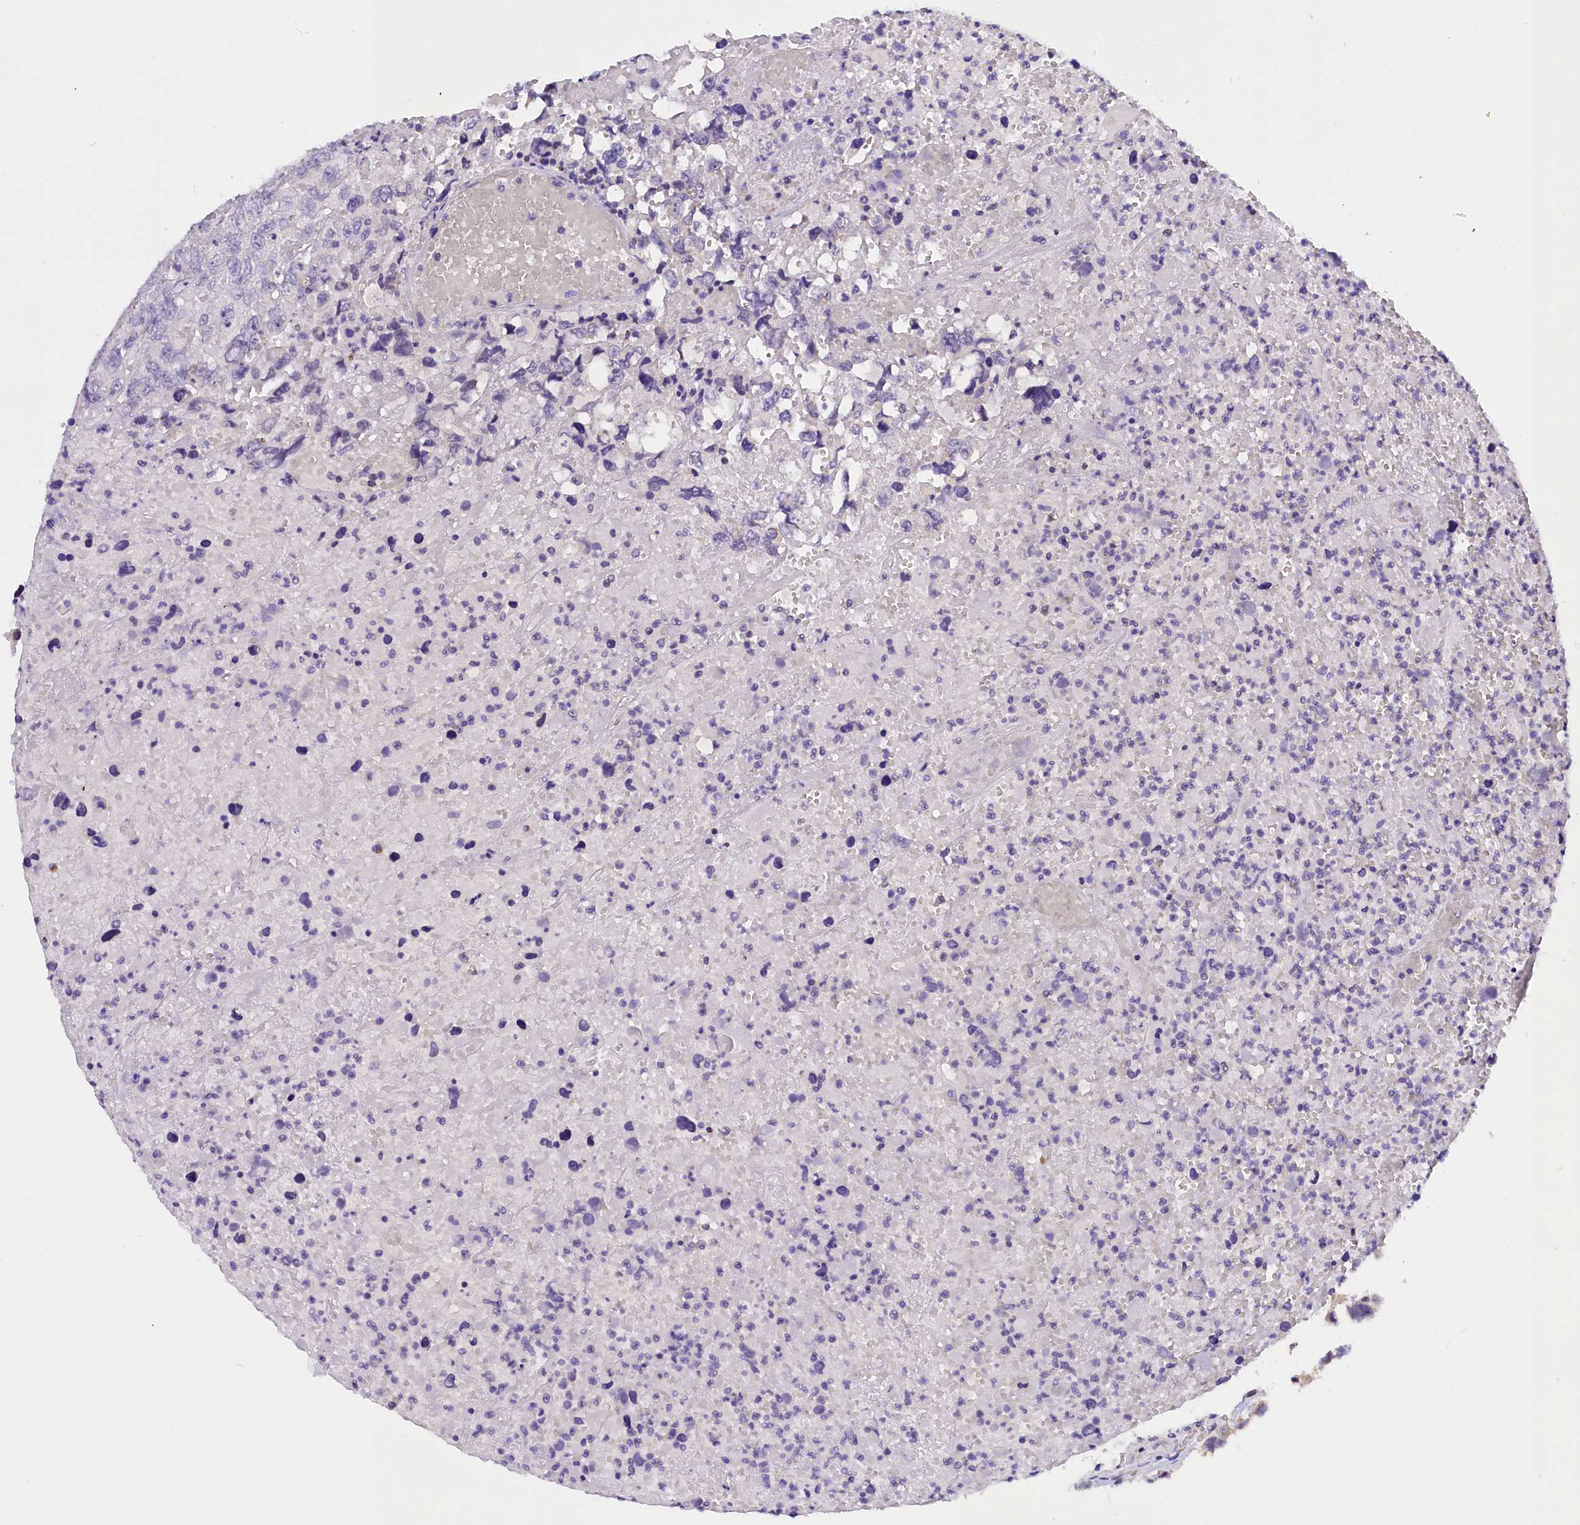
{"staining": {"intensity": "negative", "quantity": "none", "location": "none"}, "tissue": "testis cancer", "cell_type": "Tumor cells", "image_type": "cancer", "snomed": [{"axis": "morphology", "description": "Carcinoma, Embryonal, NOS"}, {"axis": "topography", "description": "Testis"}], "caption": "Photomicrograph shows no significant protein positivity in tumor cells of testis cancer (embryonal carcinoma).", "gene": "ABAT", "patient": {"sex": "male", "age": 45}}